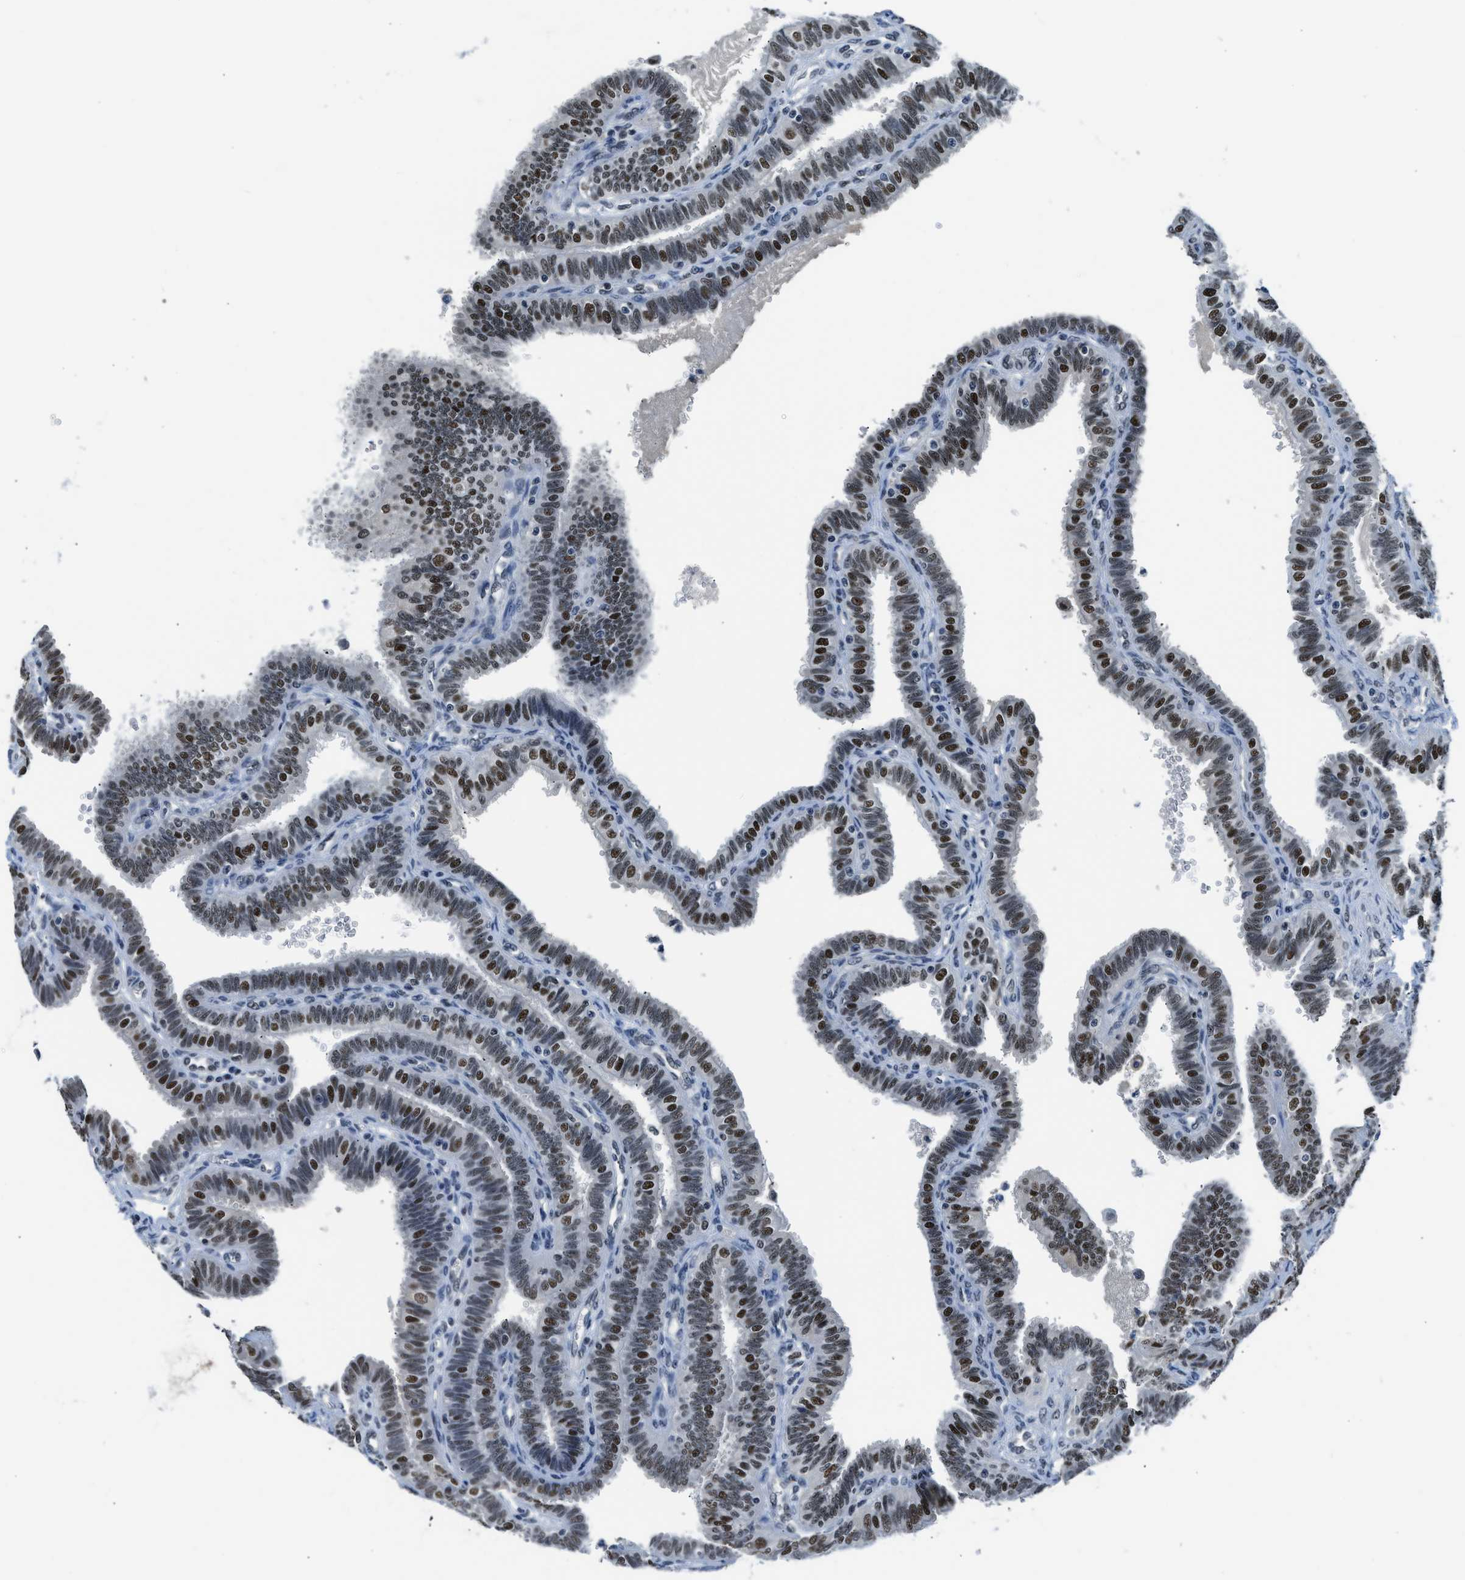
{"staining": {"intensity": "strong", "quantity": "25%-75%", "location": "nuclear"}, "tissue": "fallopian tube", "cell_type": "Glandular cells", "image_type": "normal", "snomed": [{"axis": "morphology", "description": "Normal tissue, NOS"}, {"axis": "topography", "description": "Fallopian tube"}, {"axis": "topography", "description": "Placenta"}], "caption": "High-power microscopy captured an immunohistochemistry (IHC) micrograph of unremarkable fallopian tube, revealing strong nuclear expression in about 25%-75% of glandular cells. Nuclei are stained in blue.", "gene": "ALX1", "patient": {"sex": "female", "age": 34}}